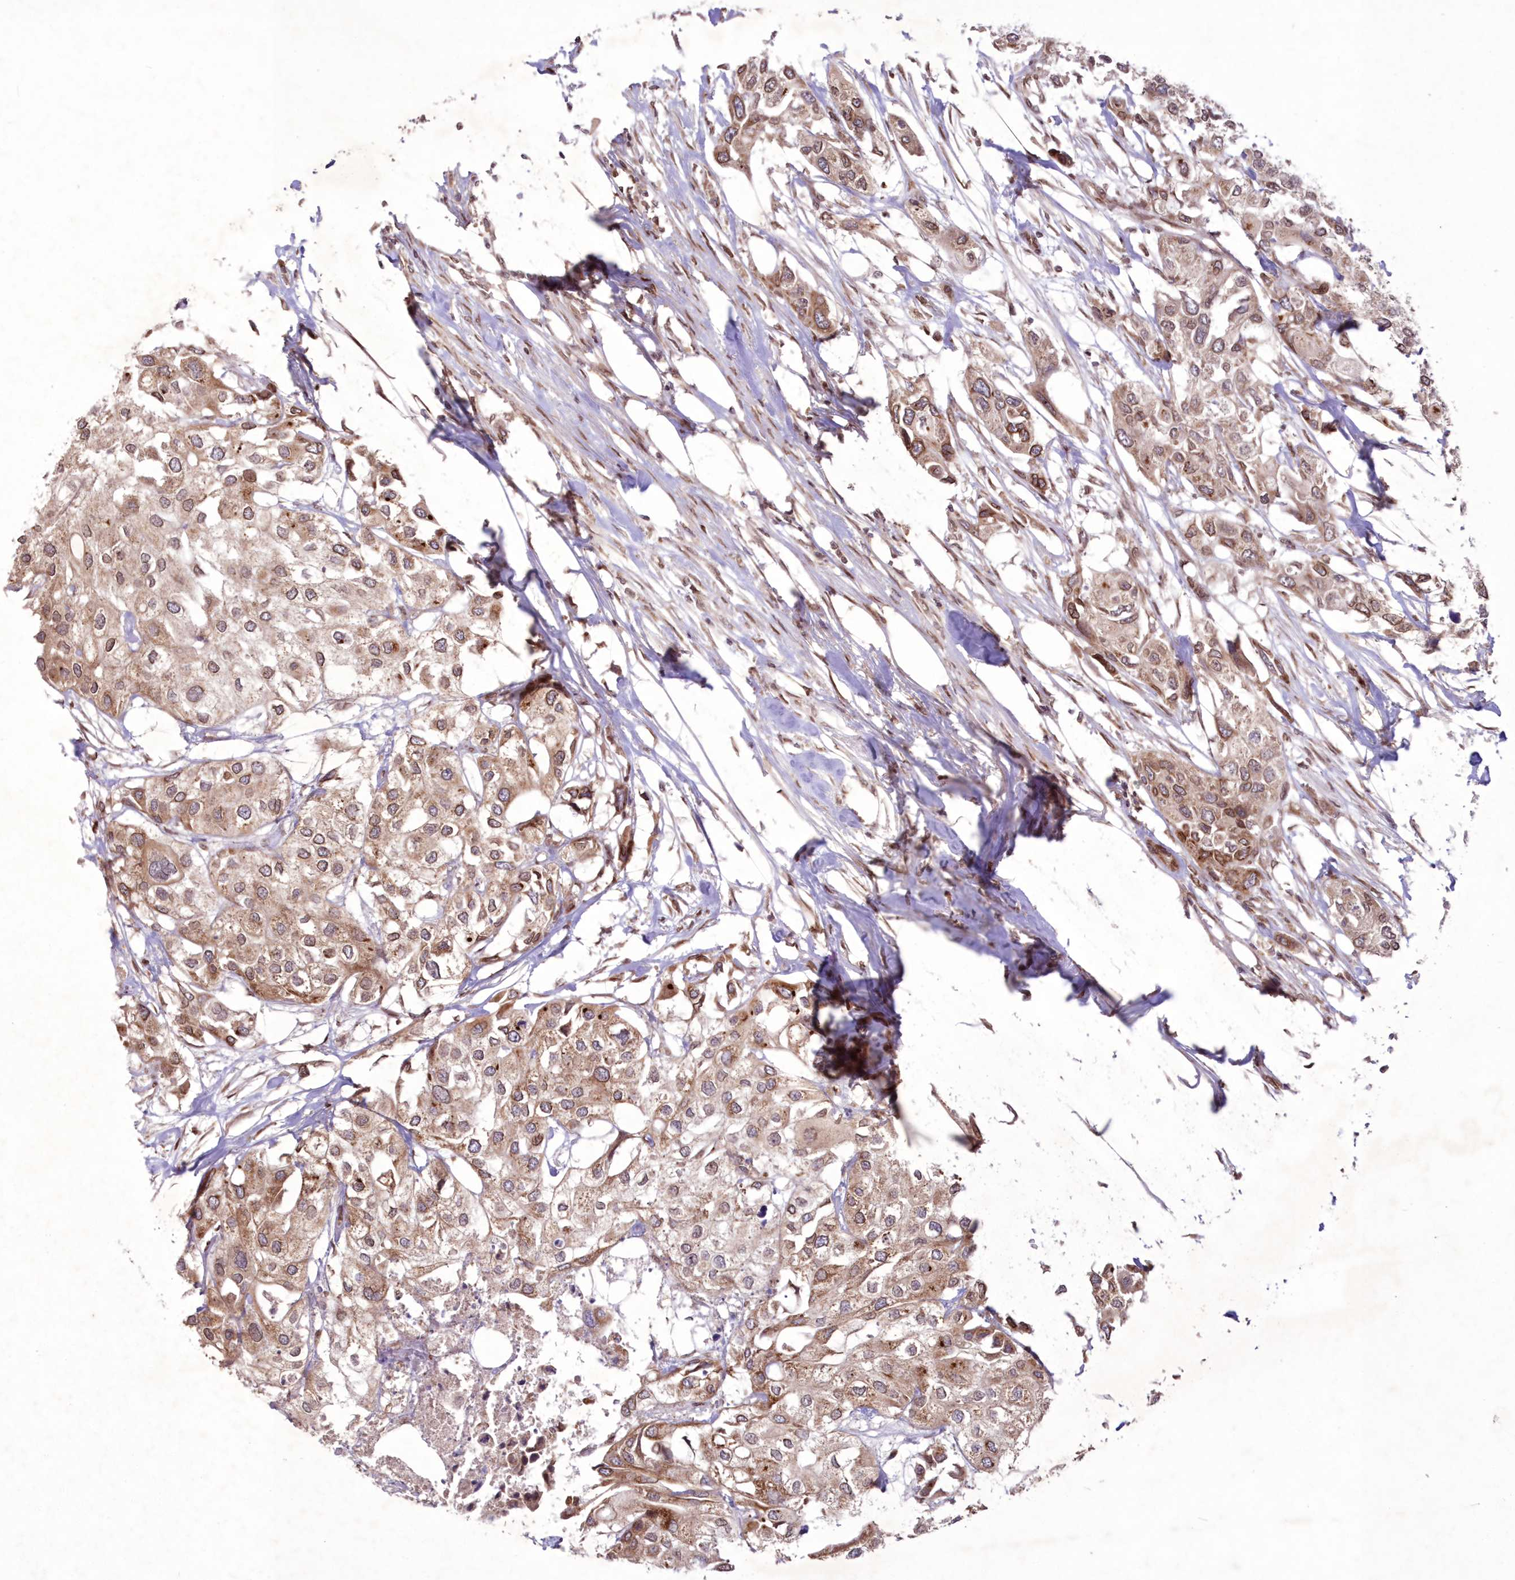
{"staining": {"intensity": "moderate", "quantity": ">75%", "location": "cytoplasmic/membranous,nuclear"}, "tissue": "urothelial cancer", "cell_type": "Tumor cells", "image_type": "cancer", "snomed": [{"axis": "morphology", "description": "Urothelial carcinoma, High grade"}, {"axis": "topography", "description": "Urinary bladder"}], "caption": "Approximately >75% of tumor cells in urothelial carcinoma (high-grade) display moderate cytoplasmic/membranous and nuclear protein expression as visualized by brown immunohistochemical staining.", "gene": "DNAJC27", "patient": {"sex": "male", "age": 64}}